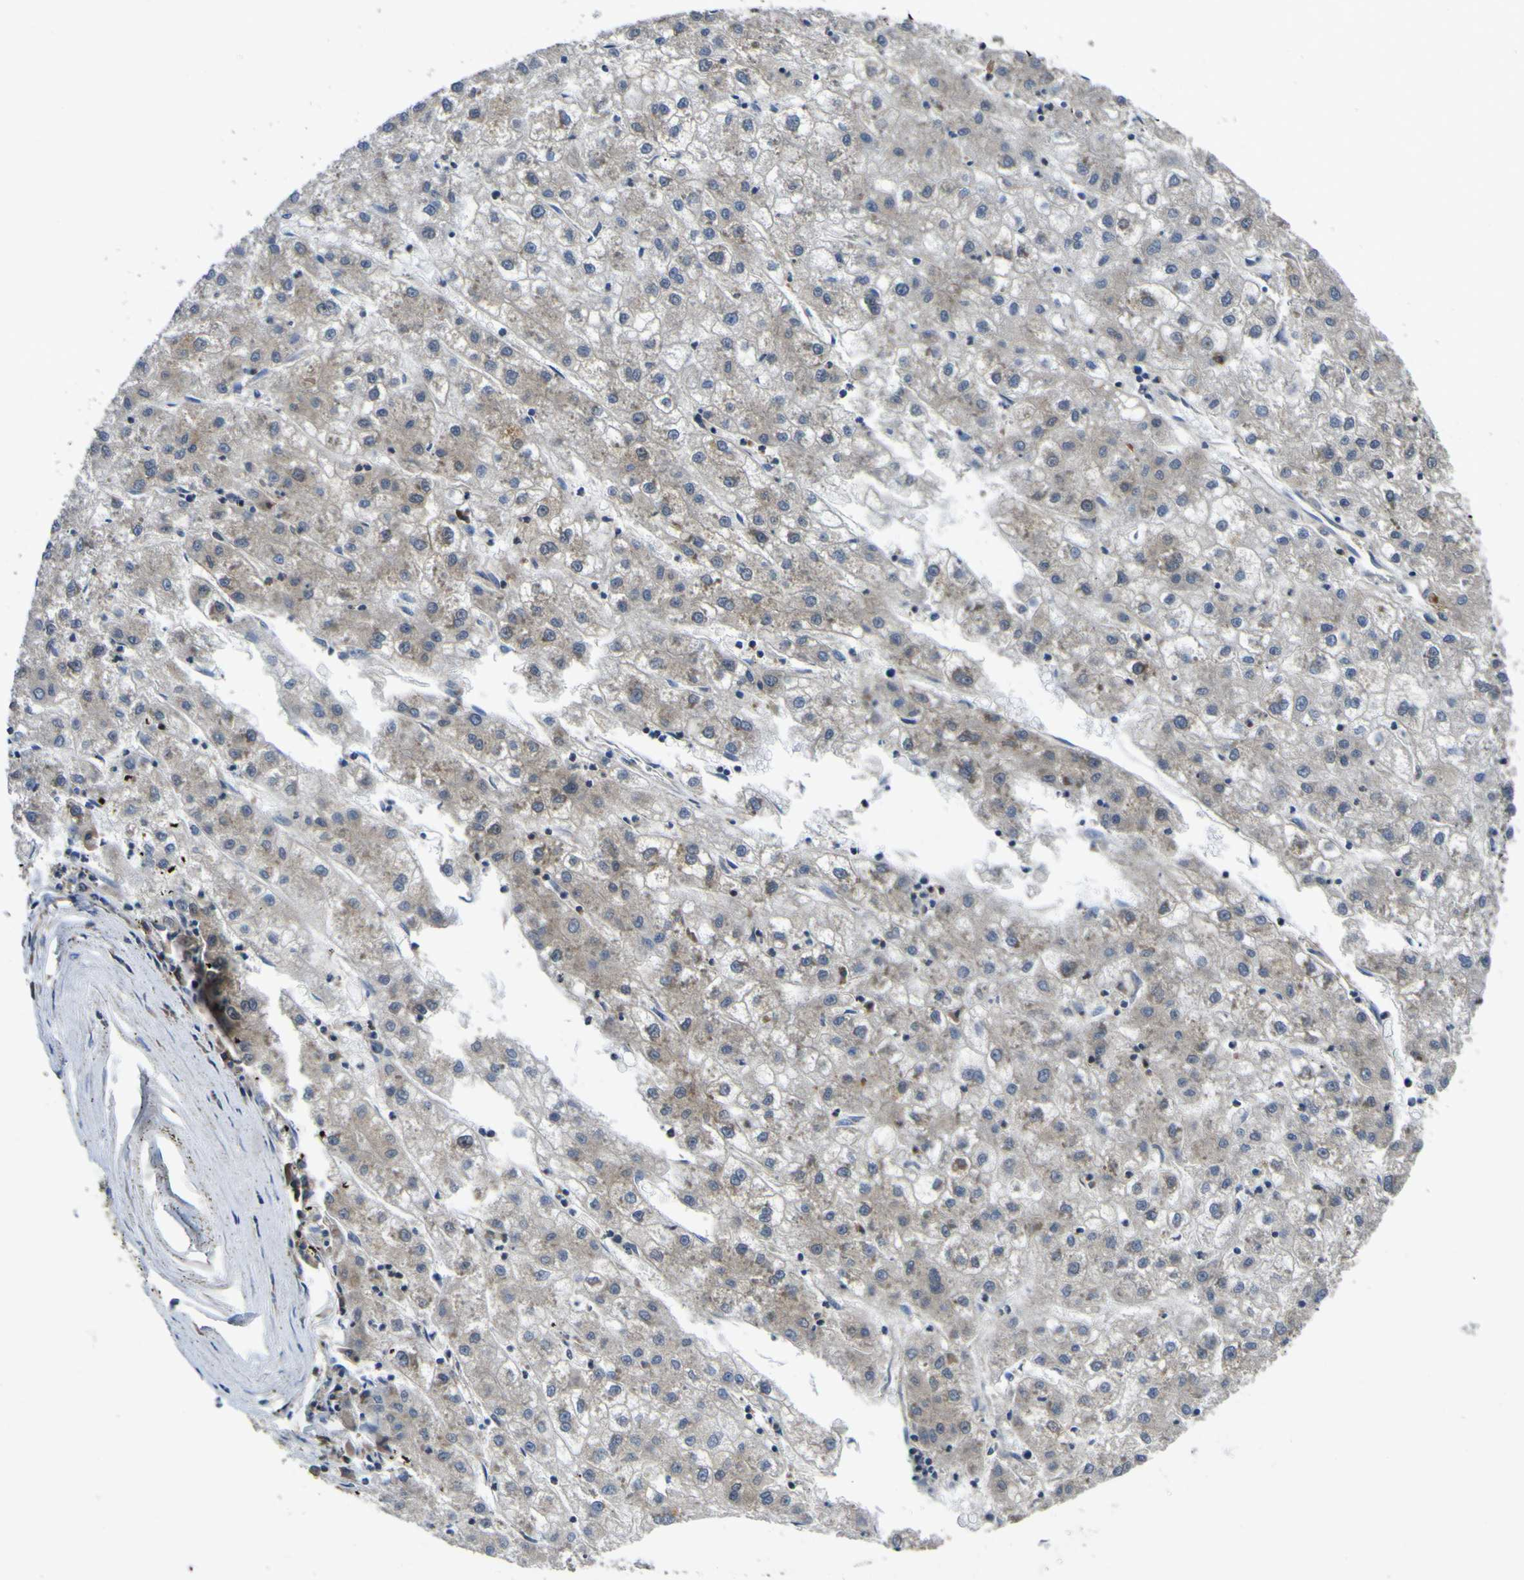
{"staining": {"intensity": "negative", "quantity": "none", "location": "none"}, "tissue": "liver cancer", "cell_type": "Tumor cells", "image_type": "cancer", "snomed": [{"axis": "morphology", "description": "Carcinoma, Hepatocellular, NOS"}, {"axis": "topography", "description": "Liver"}], "caption": "This is a histopathology image of immunohistochemistry staining of liver cancer (hepatocellular carcinoma), which shows no expression in tumor cells. Nuclei are stained in blue.", "gene": "EML2", "patient": {"sex": "male", "age": 72}}